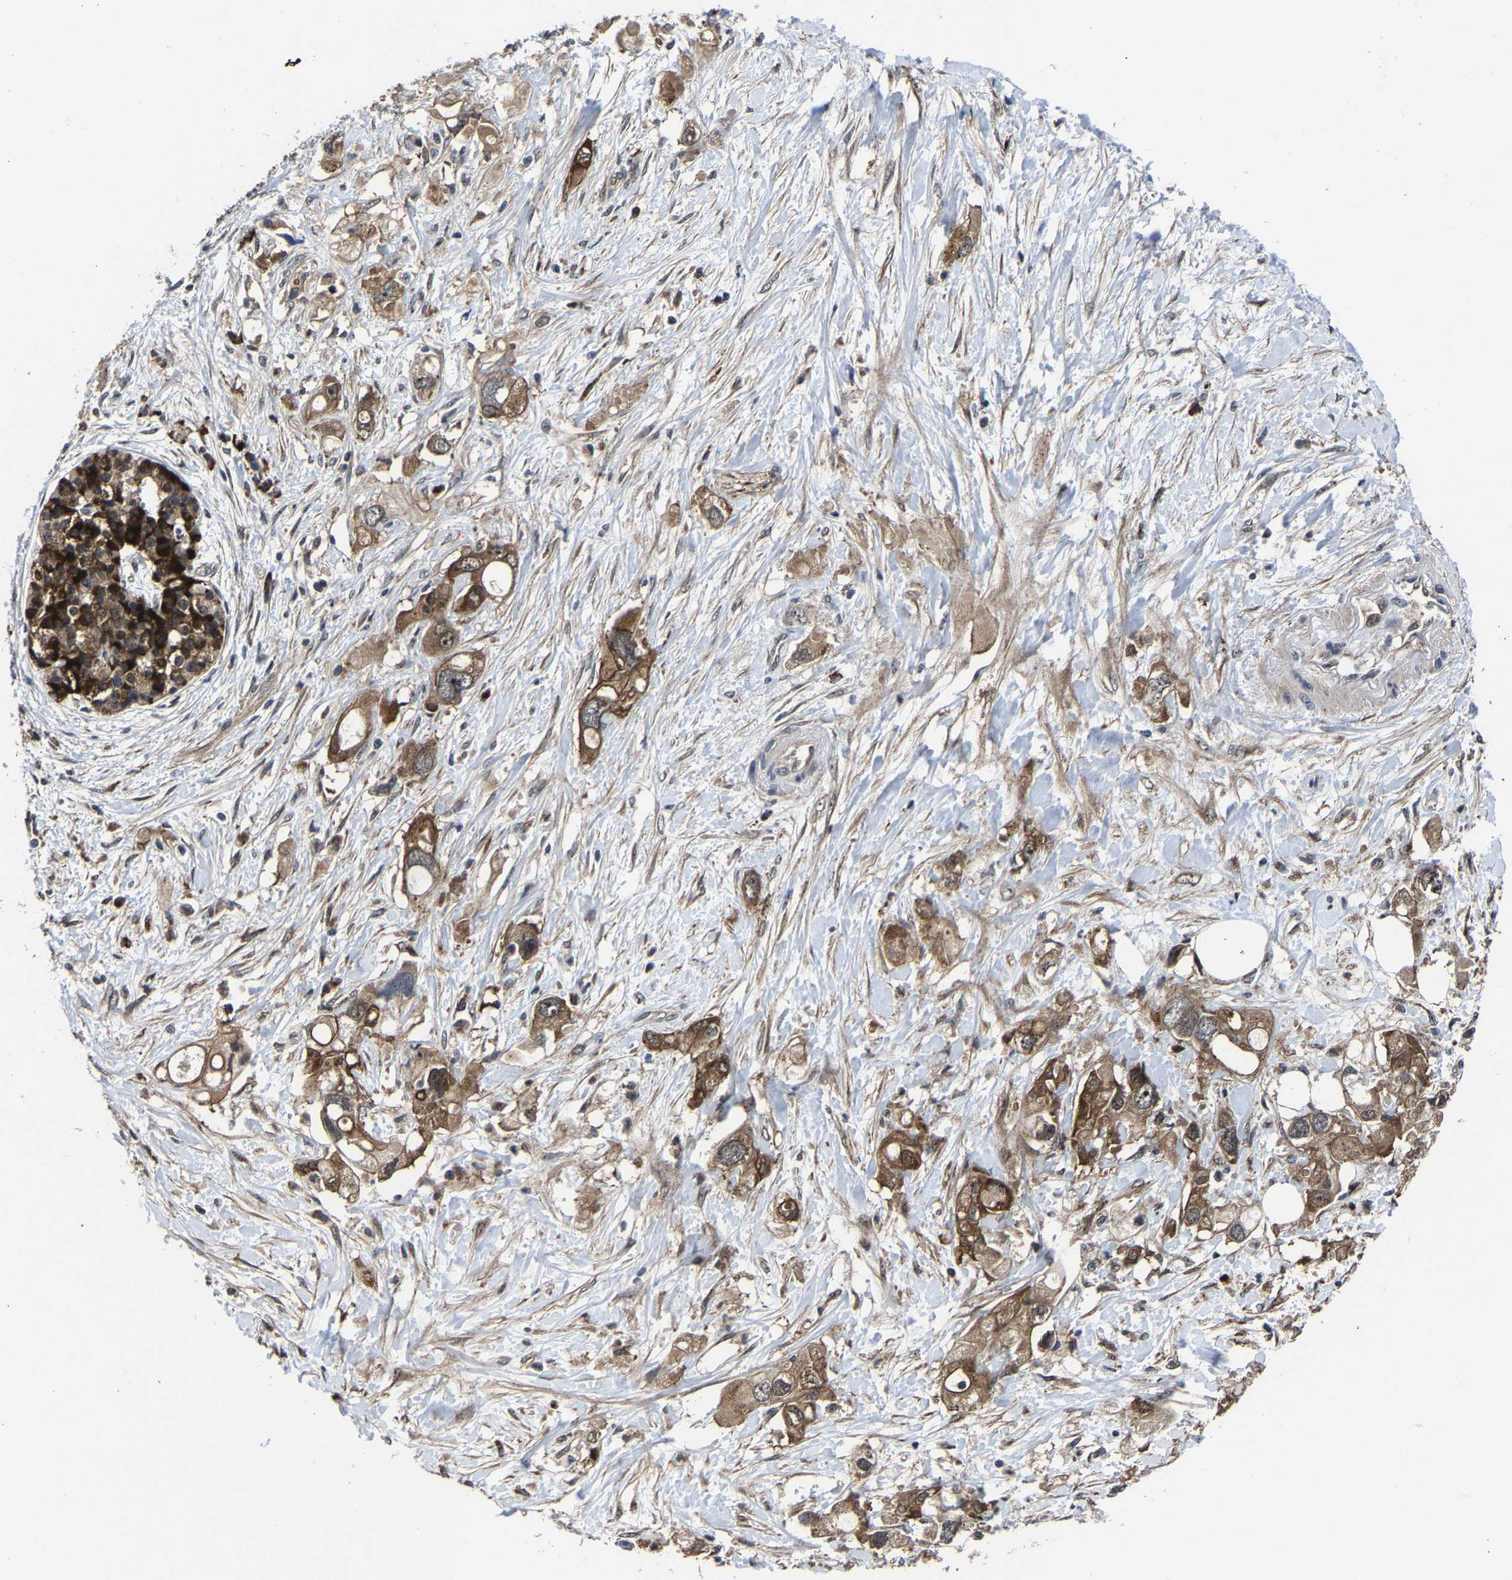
{"staining": {"intensity": "moderate", "quantity": ">75%", "location": "cytoplasmic/membranous"}, "tissue": "pancreatic cancer", "cell_type": "Tumor cells", "image_type": "cancer", "snomed": [{"axis": "morphology", "description": "Adenocarcinoma, NOS"}, {"axis": "topography", "description": "Pancreas"}], "caption": "This is a micrograph of IHC staining of adenocarcinoma (pancreatic), which shows moderate positivity in the cytoplasmic/membranous of tumor cells.", "gene": "ZCCHC7", "patient": {"sex": "female", "age": 56}}